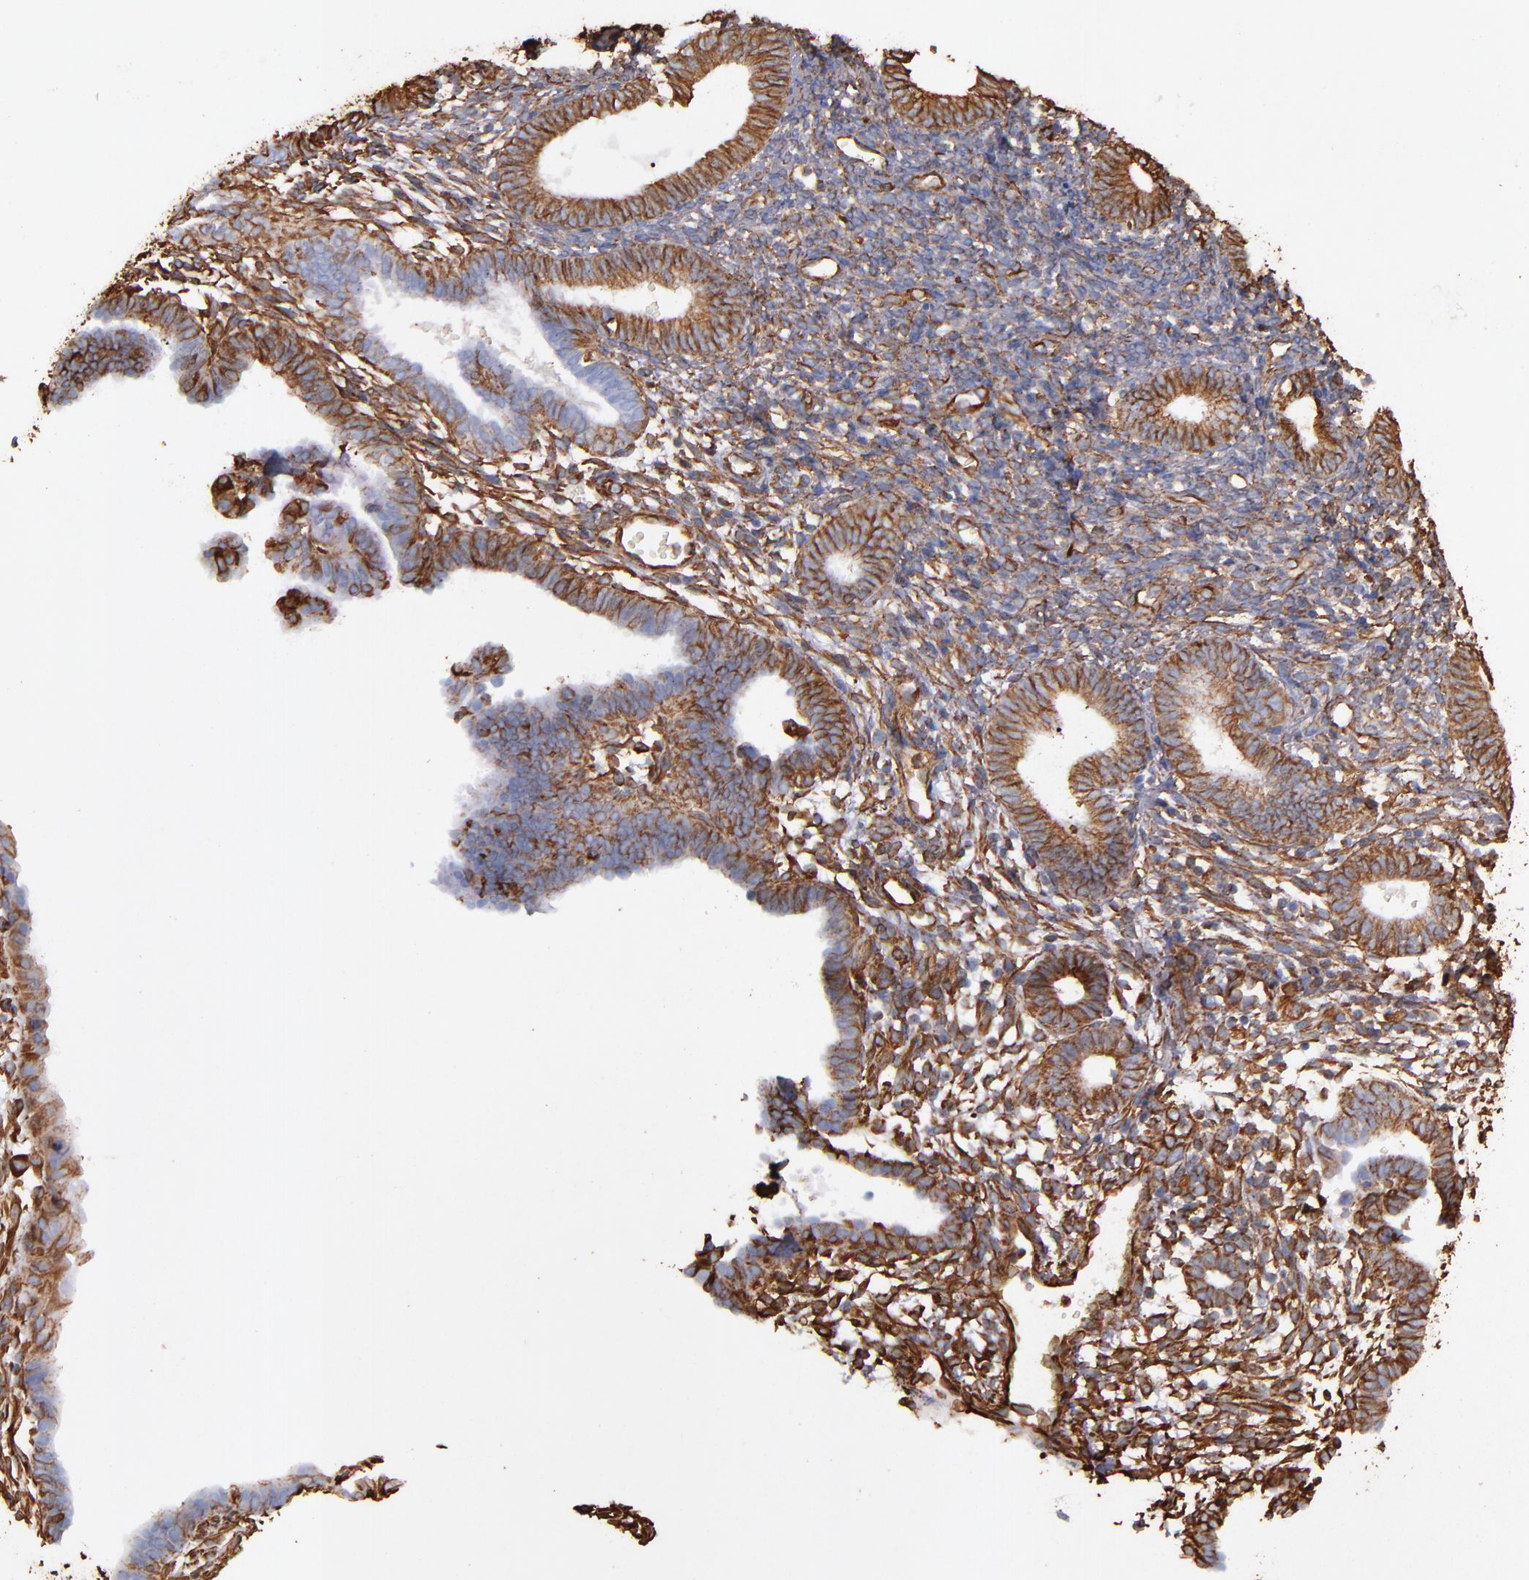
{"staining": {"intensity": "weak", "quantity": ">75%", "location": "cytoplasmic/membranous"}, "tissue": "endometrium", "cell_type": "Cells in endometrial stroma", "image_type": "normal", "snomed": [{"axis": "morphology", "description": "Normal tissue, NOS"}, {"axis": "topography", "description": "Smooth muscle"}, {"axis": "topography", "description": "Endometrium"}], "caption": "This micrograph displays IHC staining of benign endometrium, with low weak cytoplasmic/membranous expression in approximately >75% of cells in endometrial stroma.", "gene": "VIM", "patient": {"sex": "female", "age": 57}}